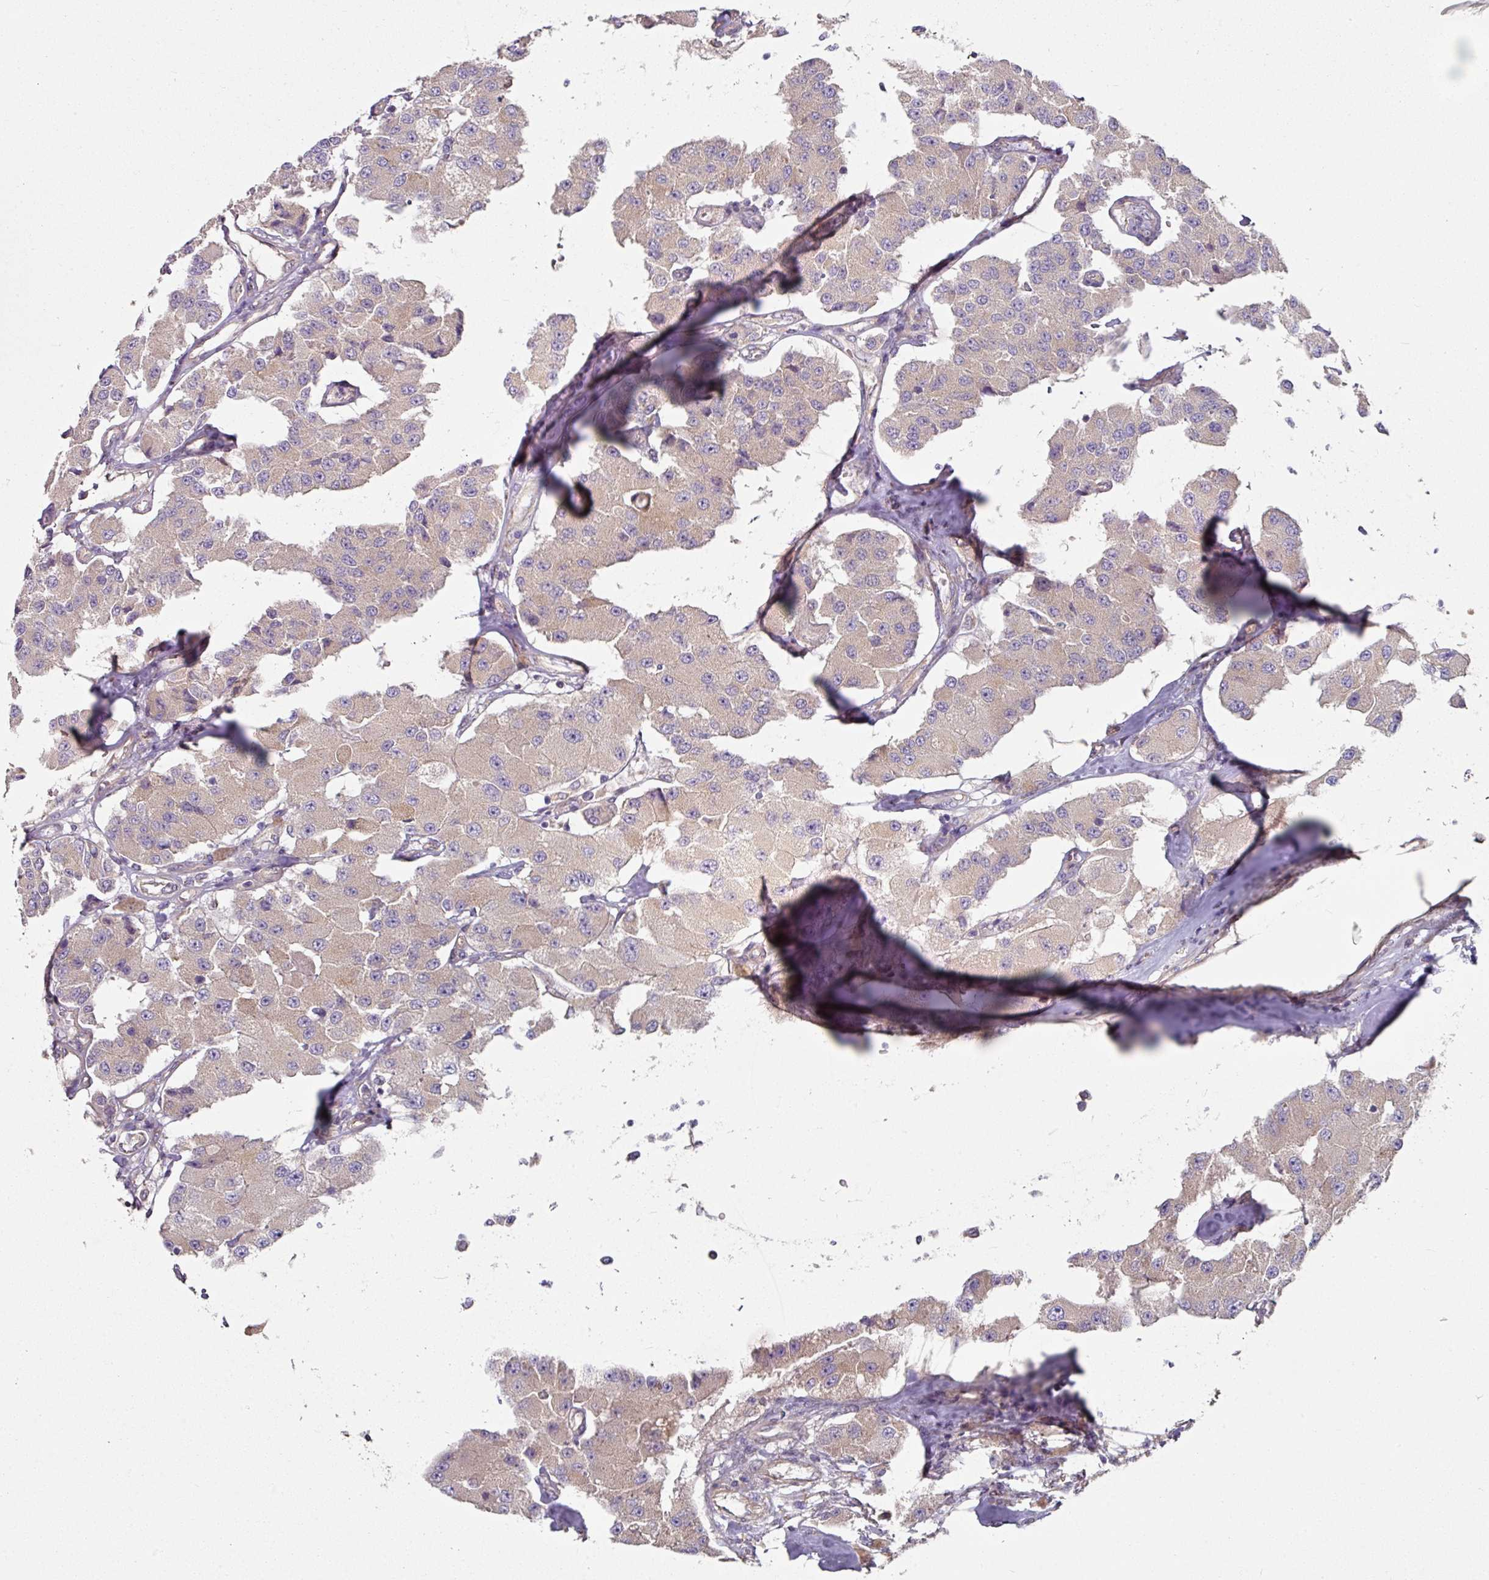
{"staining": {"intensity": "negative", "quantity": "none", "location": "none"}, "tissue": "carcinoid", "cell_type": "Tumor cells", "image_type": "cancer", "snomed": [{"axis": "morphology", "description": "Carcinoid, malignant, NOS"}, {"axis": "topography", "description": "Pancreas"}], "caption": "This is an IHC micrograph of carcinoid (malignant). There is no positivity in tumor cells.", "gene": "C4orf48", "patient": {"sex": "male", "age": 41}}